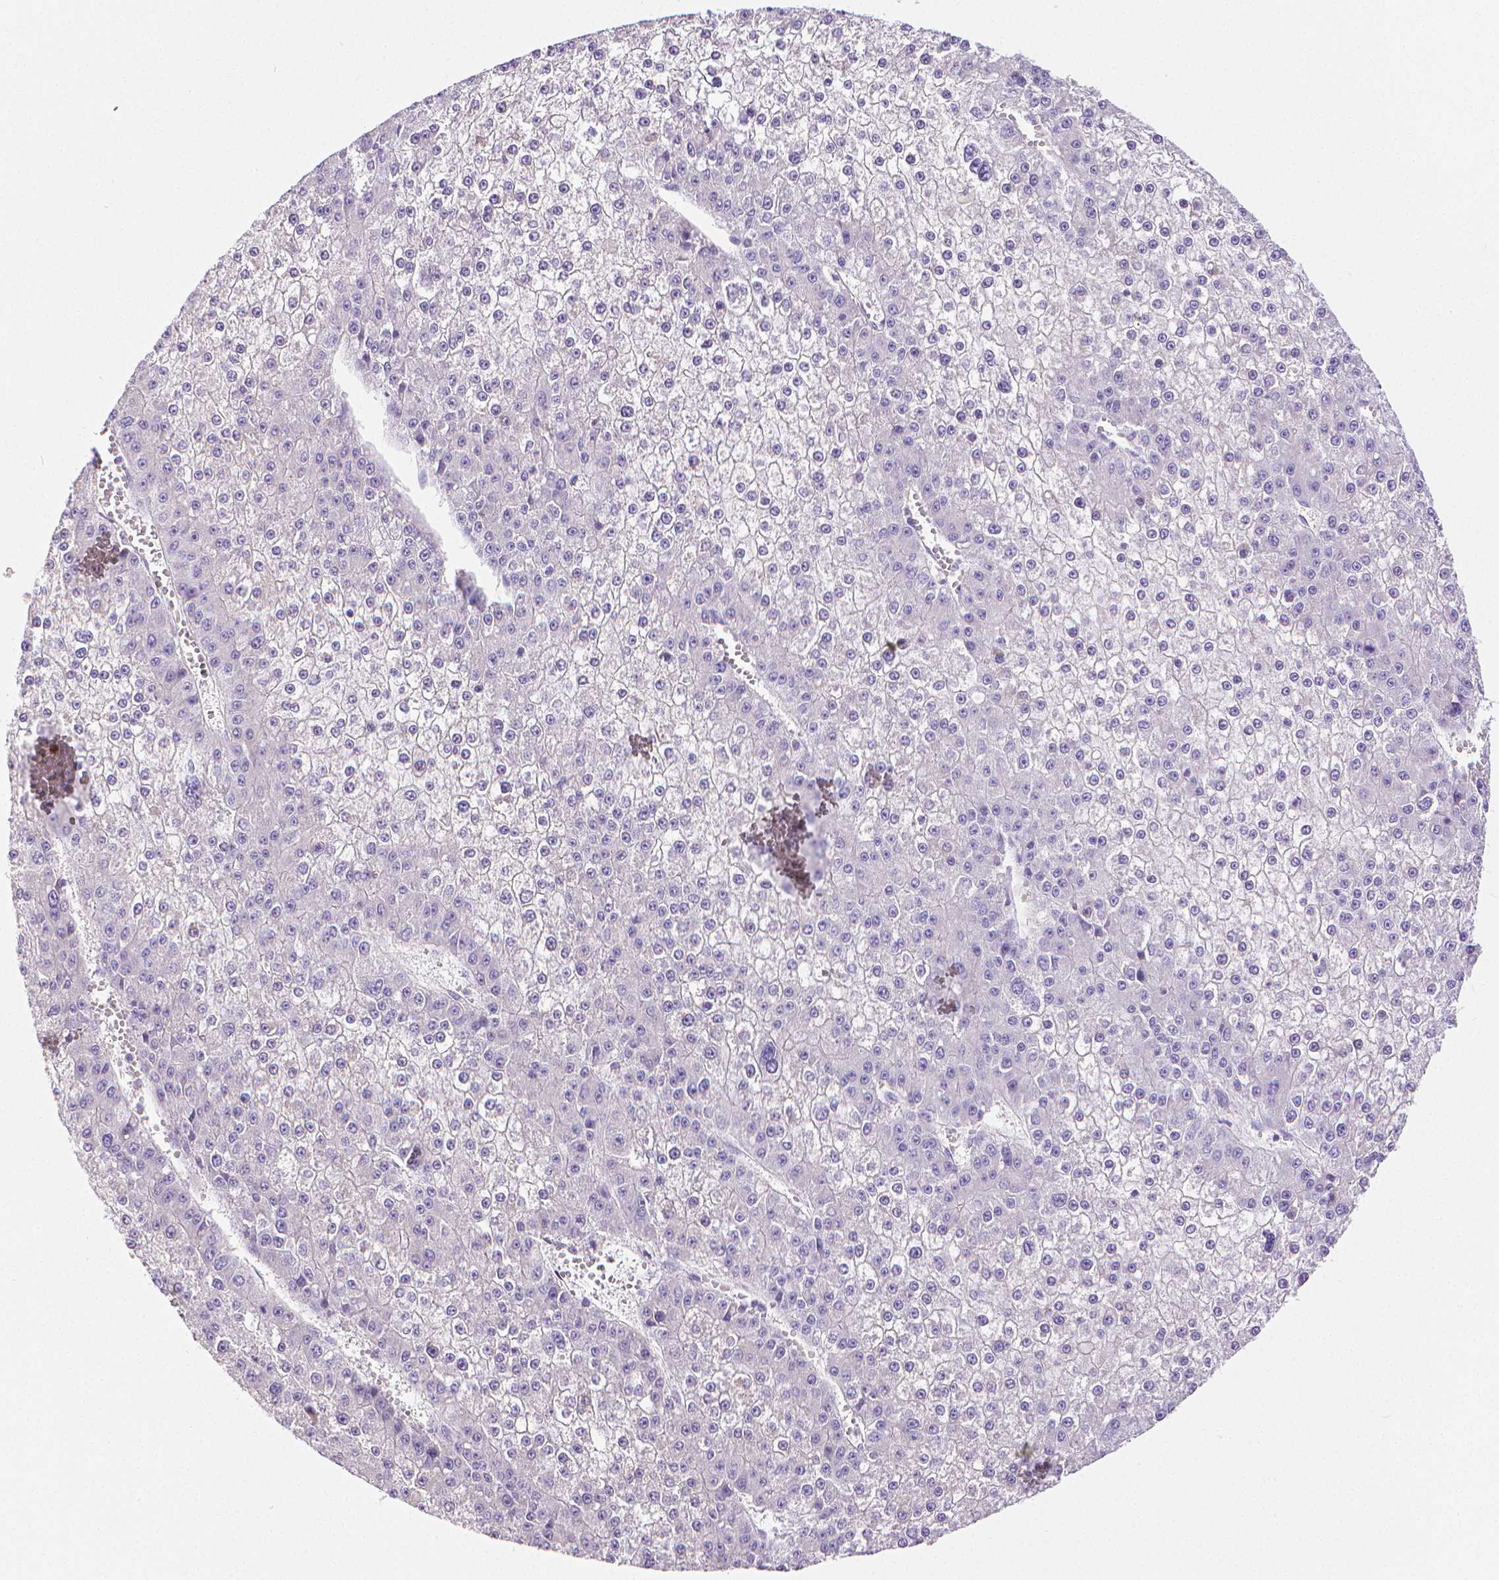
{"staining": {"intensity": "negative", "quantity": "none", "location": "none"}, "tissue": "liver cancer", "cell_type": "Tumor cells", "image_type": "cancer", "snomed": [{"axis": "morphology", "description": "Carcinoma, Hepatocellular, NOS"}, {"axis": "topography", "description": "Liver"}], "caption": "DAB (3,3'-diaminobenzidine) immunohistochemical staining of hepatocellular carcinoma (liver) displays no significant positivity in tumor cells.", "gene": "MMP9", "patient": {"sex": "female", "age": 73}}